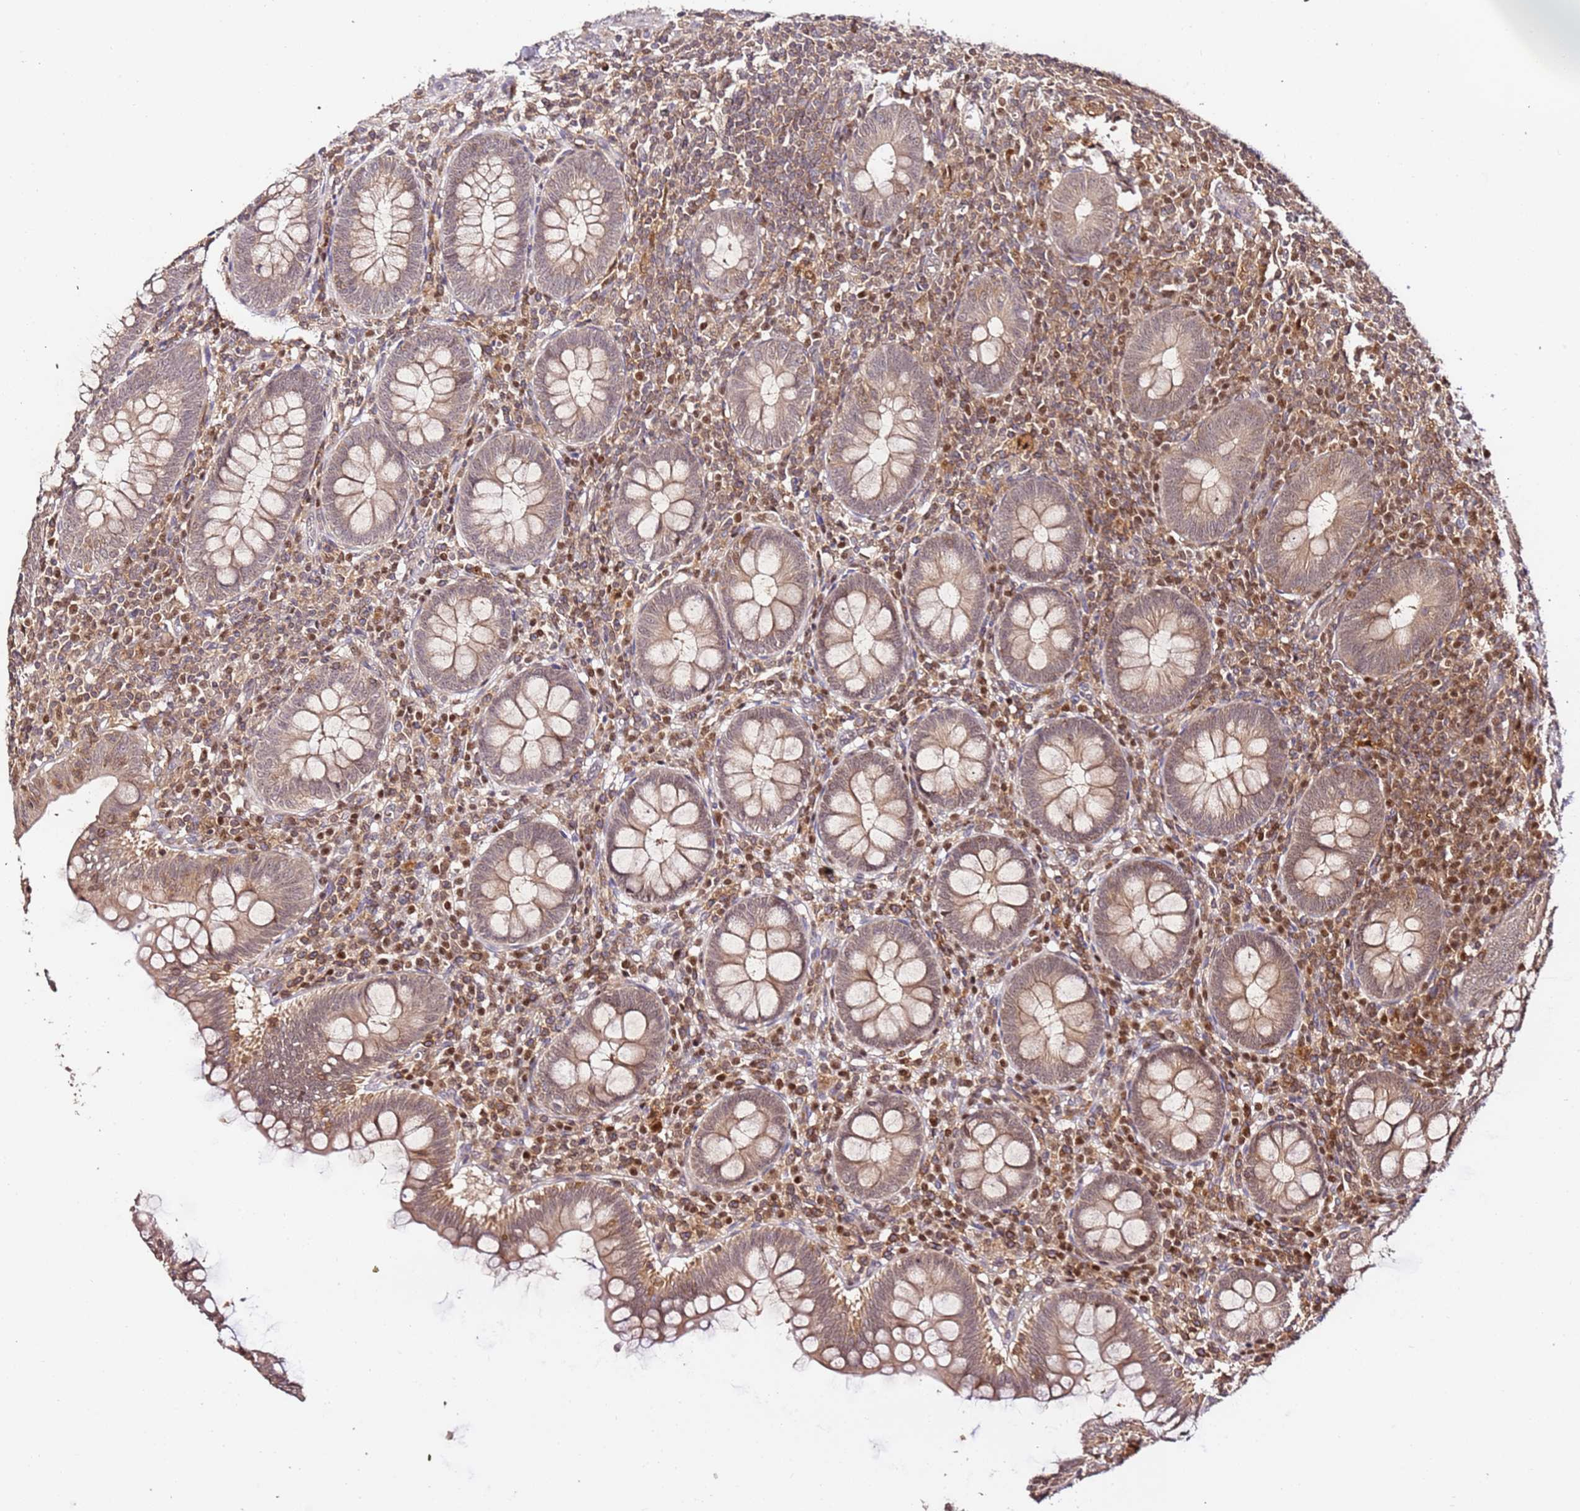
{"staining": {"intensity": "moderate", "quantity": "25%-75%", "location": "cytoplasmic/membranous,nuclear"}, "tissue": "appendix", "cell_type": "Glandular cells", "image_type": "normal", "snomed": [{"axis": "morphology", "description": "Normal tissue, NOS"}, {"axis": "topography", "description": "Appendix"}], "caption": "Human appendix stained for a protein (brown) shows moderate cytoplasmic/membranous,nuclear positive staining in approximately 25%-75% of glandular cells.", "gene": "OR5V1", "patient": {"sex": "male", "age": 14}}